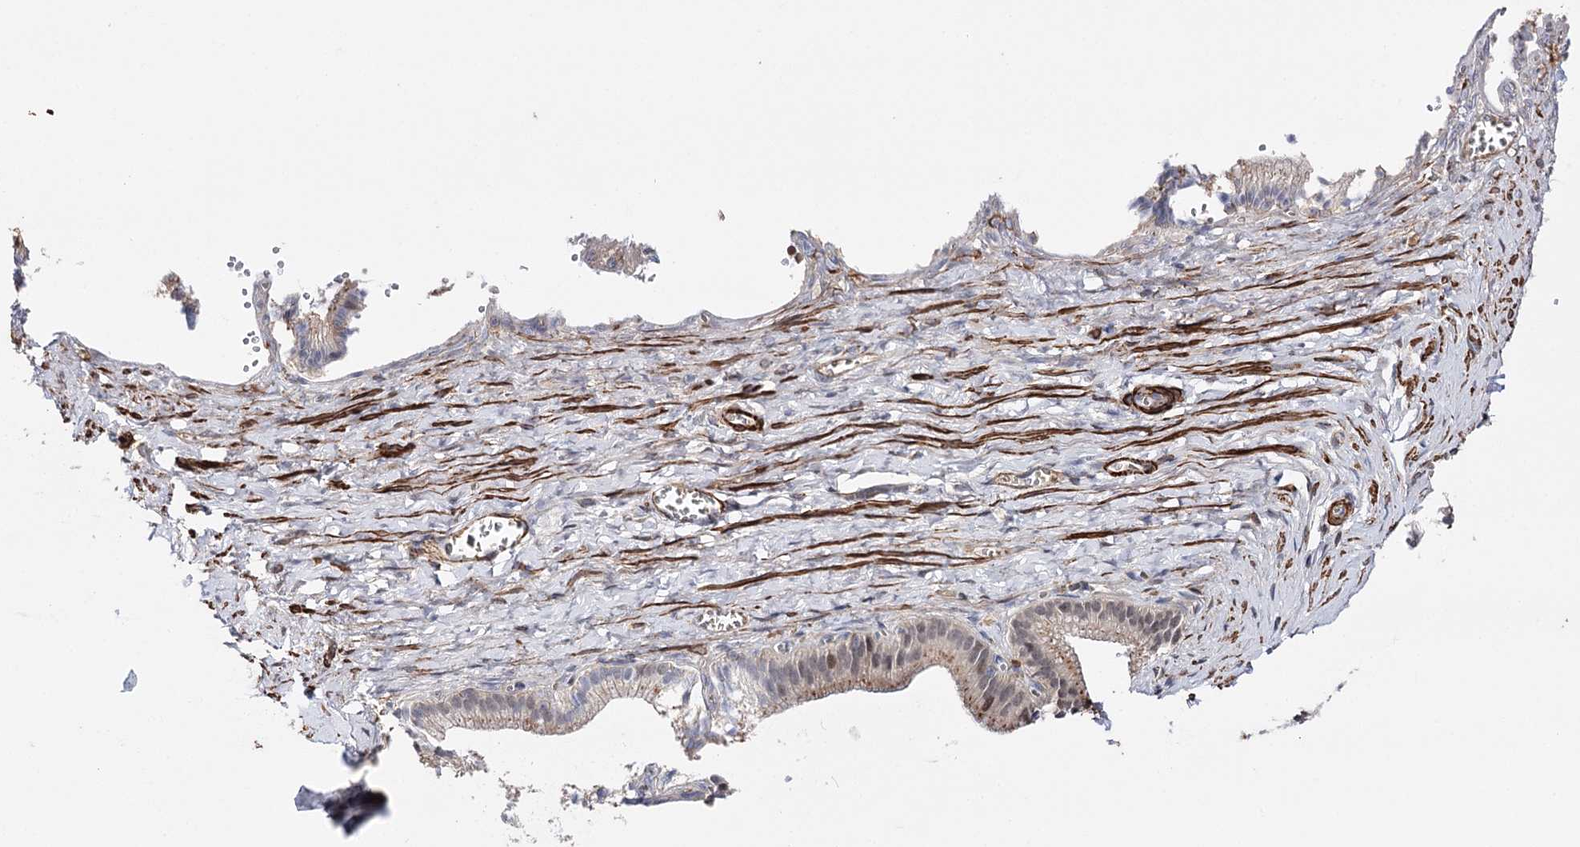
{"staining": {"intensity": "negative", "quantity": "none", "location": "none"}, "tissue": "adipose tissue", "cell_type": "Adipocytes", "image_type": "normal", "snomed": [{"axis": "morphology", "description": "Normal tissue, NOS"}, {"axis": "topography", "description": "Gallbladder"}, {"axis": "topography", "description": "Peripheral nerve tissue"}], "caption": "DAB (3,3'-diaminobenzidine) immunohistochemical staining of normal human adipose tissue shows no significant expression in adipocytes.", "gene": "CFAP46", "patient": {"sex": "male", "age": 38}}